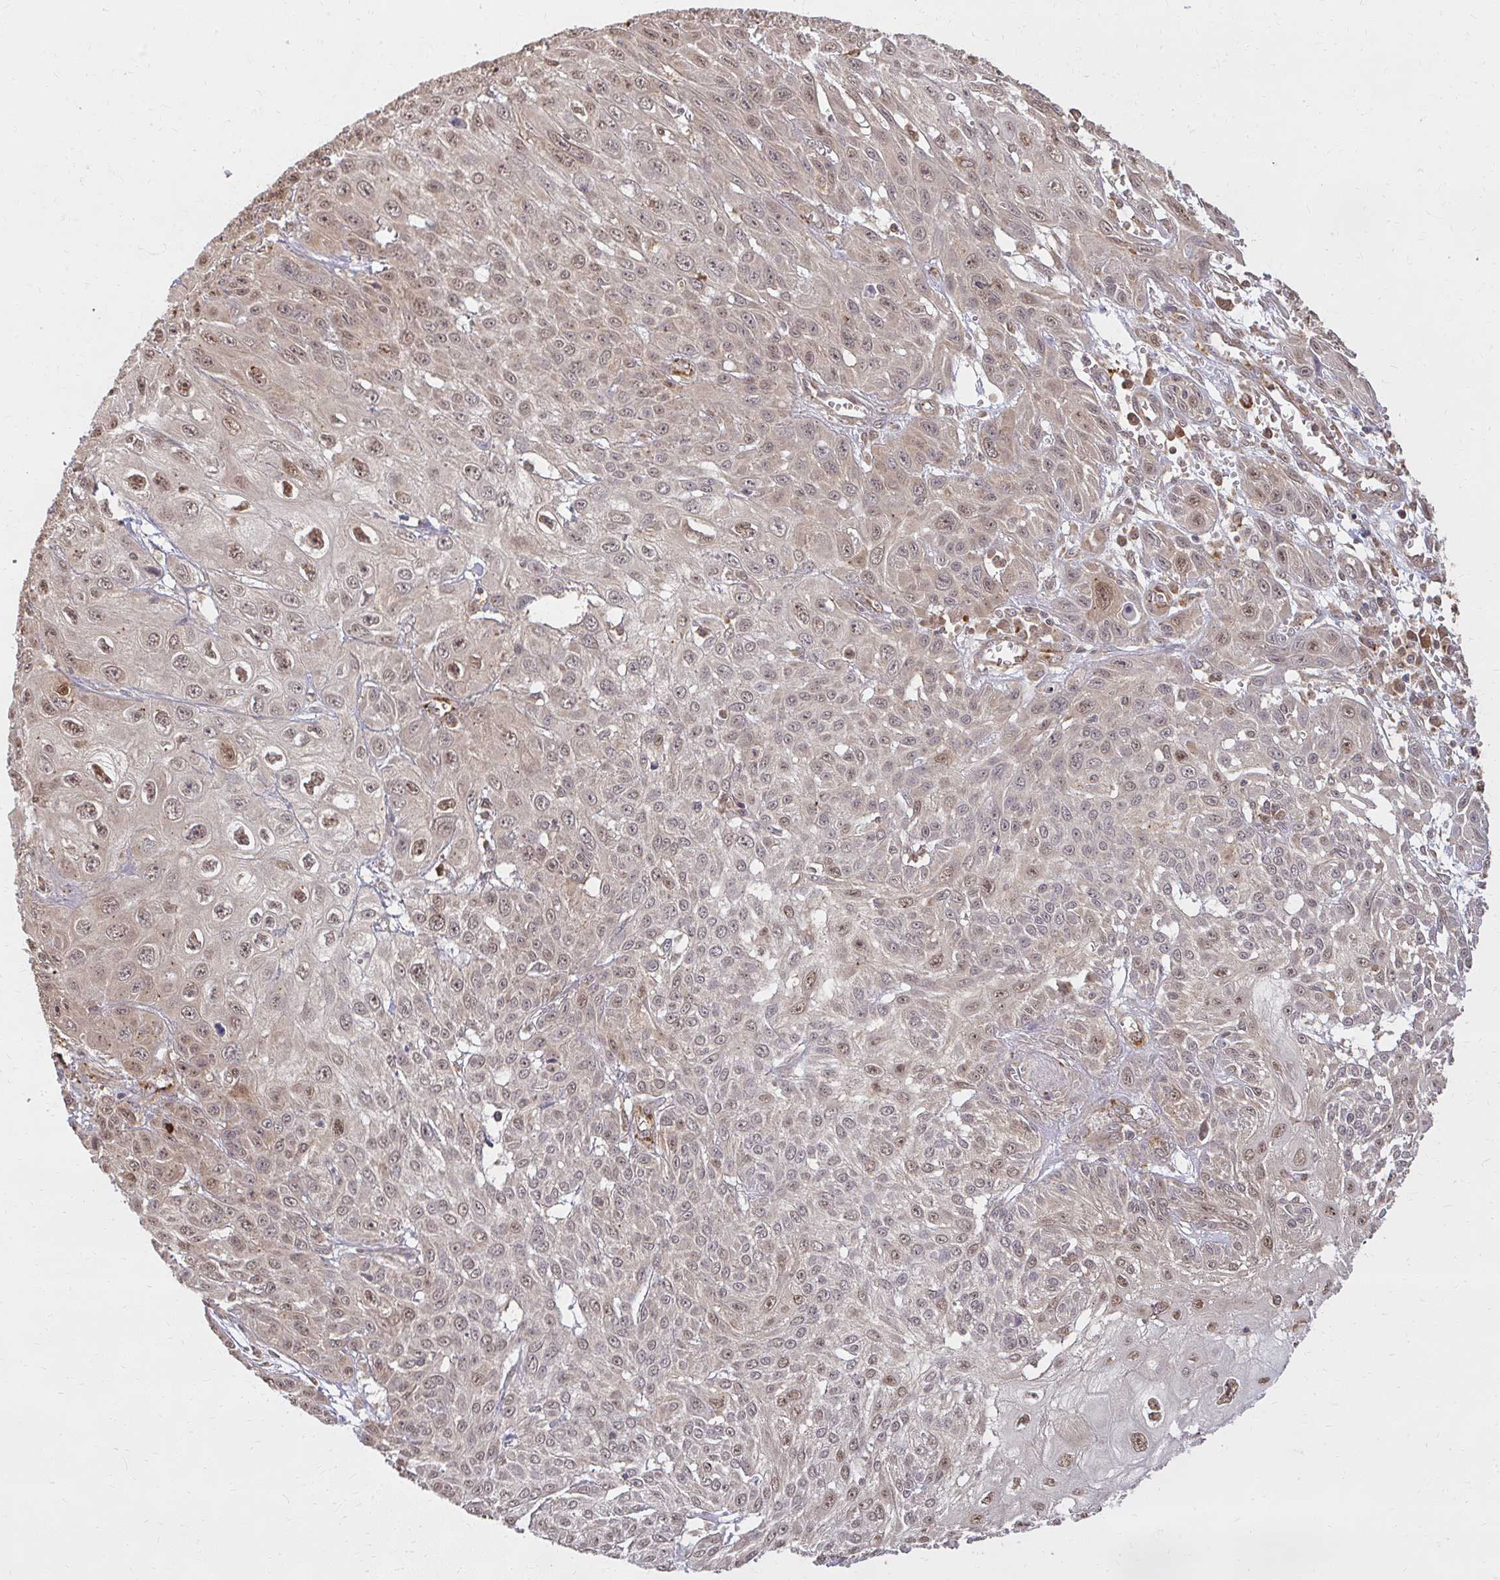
{"staining": {"intensity": "moderate", "quantity": "25%-75%", "location": "nuclear"}, "tissue": "skin cancer", "cell_type": "Tumor cells", "image_type": "cancer", "snomed": [{"axis": "morphology", "description": "Squamous cell carcinoma, NOS"}, {"axis": "topography", "description": "Skin"}, {"axis": "topography", "description": "Vulva"}], "caption": "Protein staining displays moderate nuclear staining in about 25%-75% of tumor cells in skin squamous cell carcinoma.", "gene": "LARS2", "patient": {"sex": "female", "age": 71}}